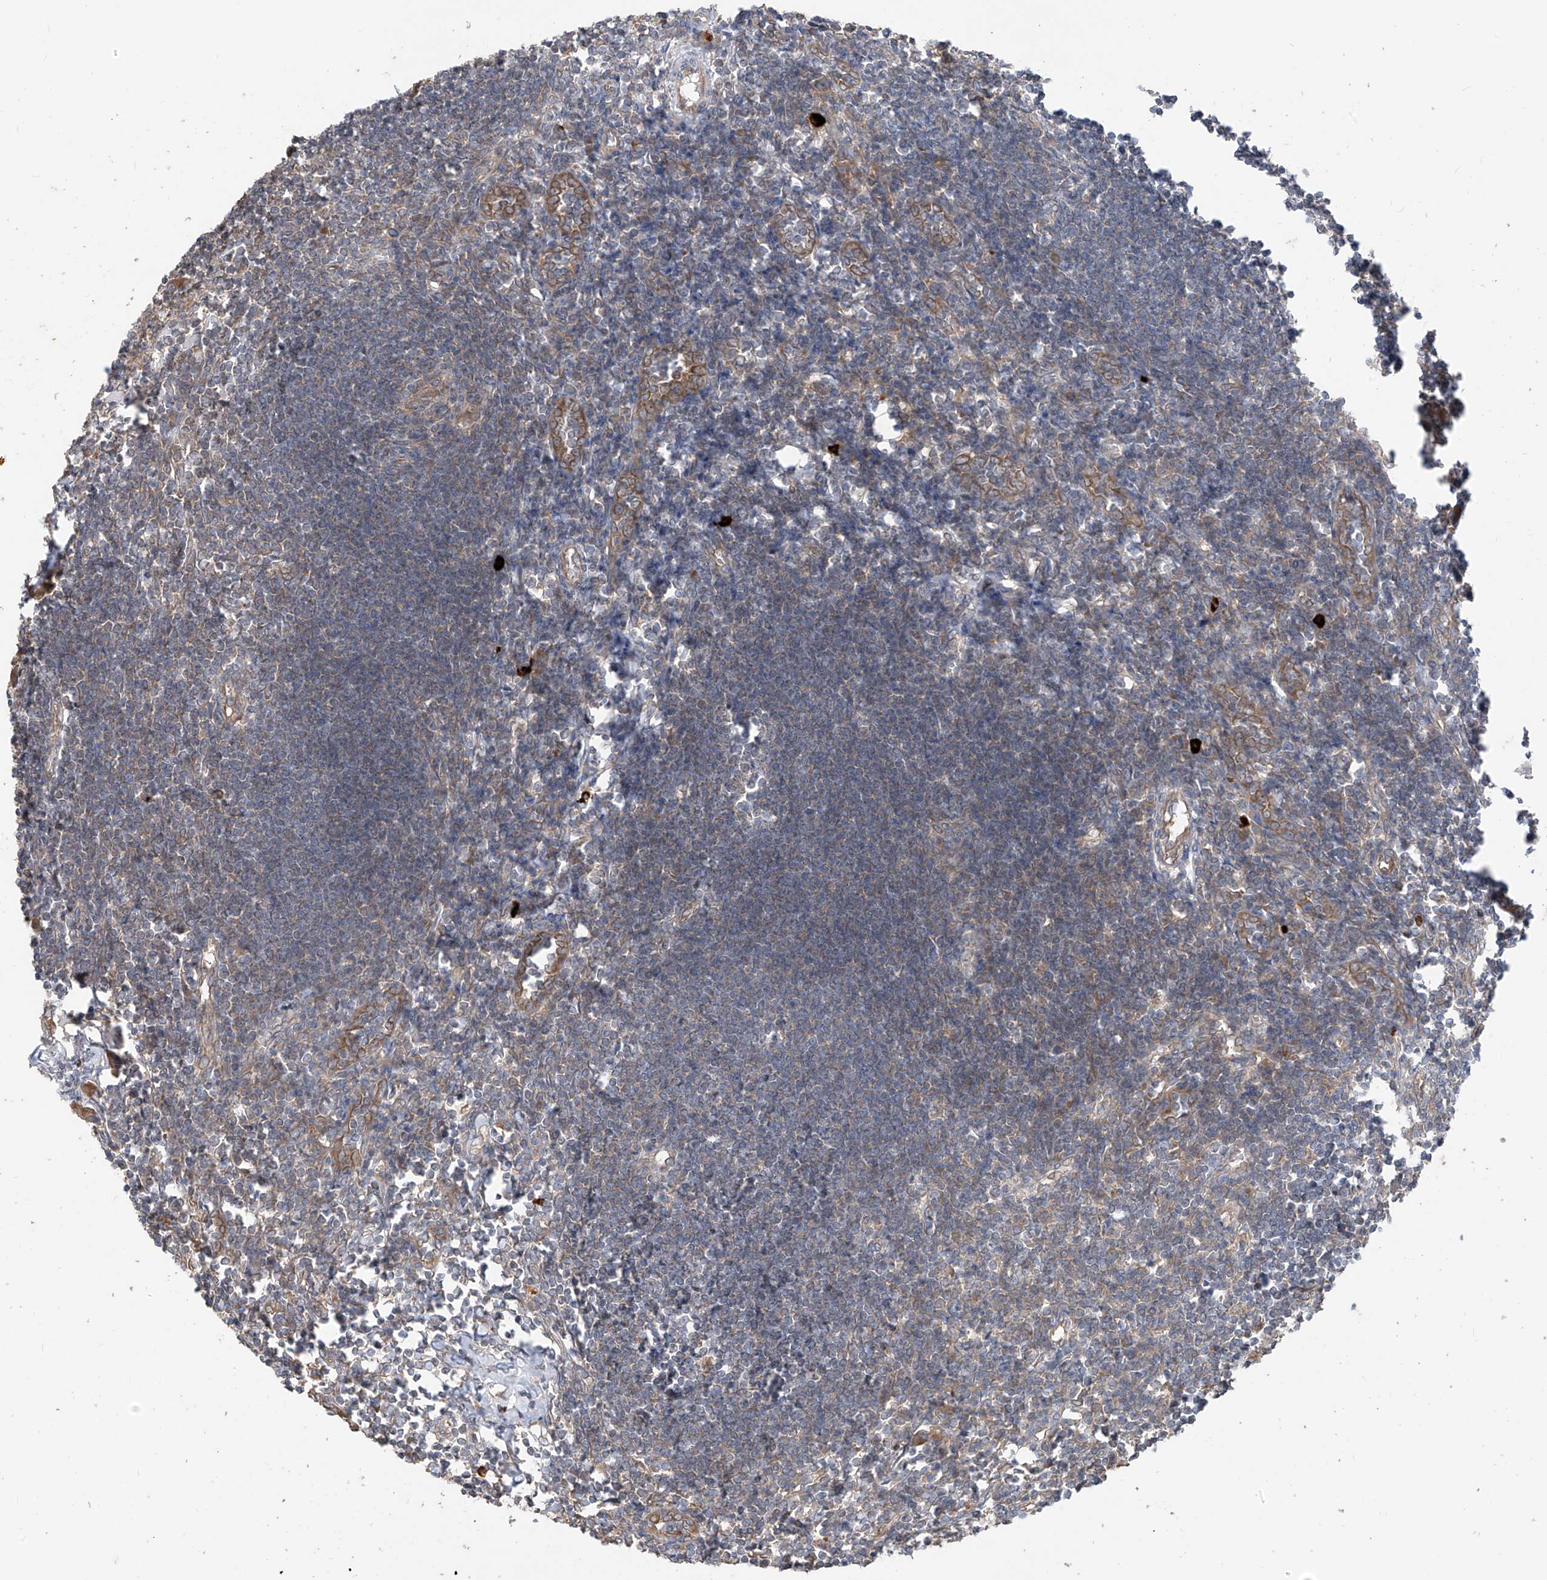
{"staining": {"intensity": "moderate", "quantity": "25%-75%", "location": "cytoplasmic/membranous"}, "tissue": "lymph node", "cell_type": "Germinal center cells", "image_type": "normal", "snomed": [{"axis": "morphology", "description": "Normal tissue, NOS"}, {"axis": "morphology", "description": "Malignant melanoma, Metastatic site"}, {"axis": "topography", "description": "Lymph node"}], "caption": "The micrograph displays a brown stain indicating the presence of a protein in the cytoplasmic/membranous of germinal center cells in lymph node.", "gene": "MTUS2", "patient": {"sex": "male", "age": 41}}